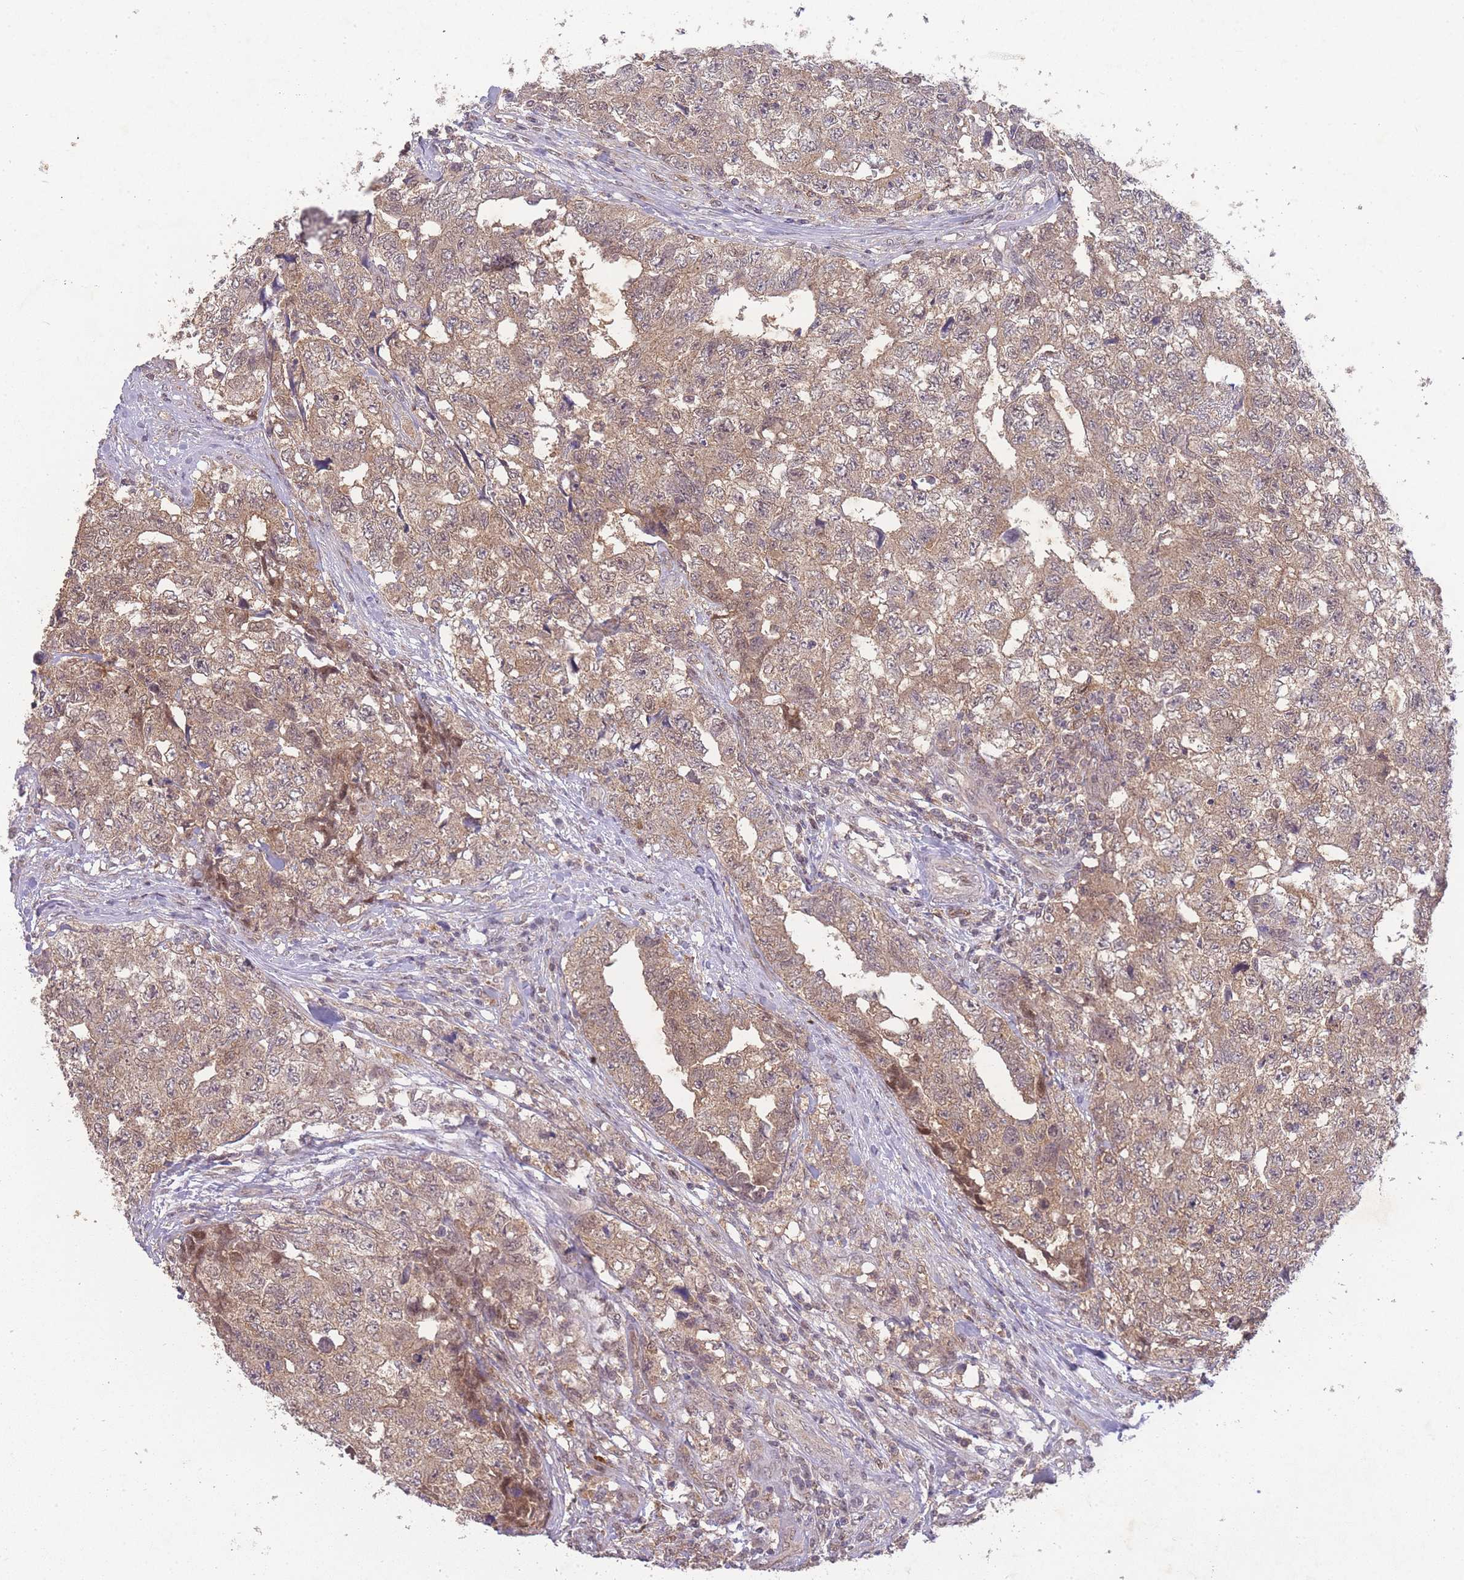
{"staining": {"intensity": "moderate", "quantity": ">75%", "location": "cytoplasmic/membranous,nuclear"}, "tissue": "testis cancer", "cell_type": "Tumor cells", "image_type": "cancer", "snomed": [{"axis": "morphology", "description": "Carcinoma, Embryonal, NOS"}, {"axis": "topography", "description": "Testis"}], "caption": "Testis embryonal carcinoma tissue exhibits moderate cytoplasmic/membranous and nuclear staining in about >75% of tumor cells", "gene": "RNF144B", "patient": {"sex": "male", "age": 31}}